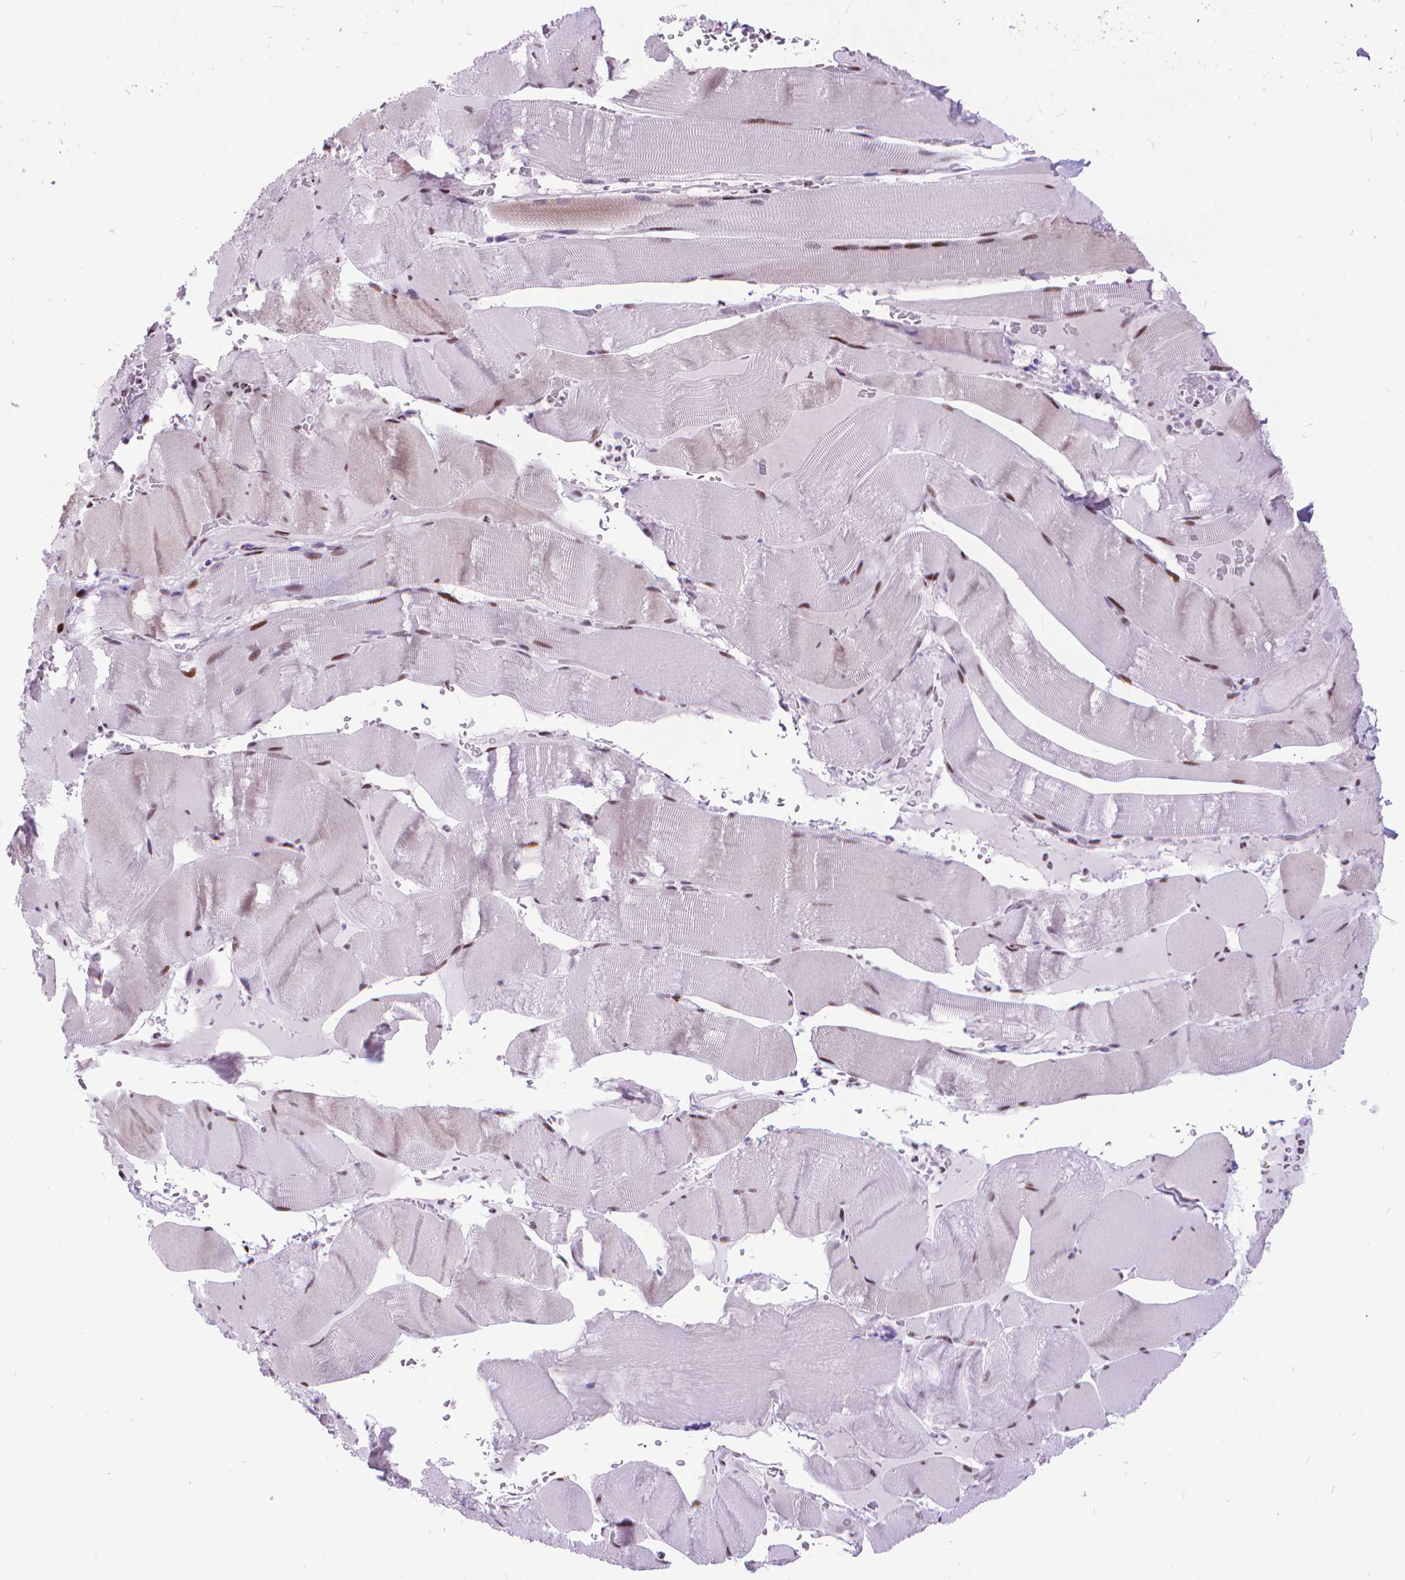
{"staining": {"intensity": "moderate", "quantity": "<25%", "location": "cytoplasmic/membranous,nuclear"}, "tissue": "skeletal muscle", "cell_type": "Myocytes", "image_type": "normal", "snomed": [{"axis": "morphology", "description": "Normal tissue, NOS"}, {"axis": "topography", "description": "Skeletal muscle"}], "caption": "This is a micrograph of immunohistochemistry (IHC) staining of benign skeletal muscle, which shows moderate positivity in the cytoplasmic/membranous,nuclear of myocytes.", "gene": "POLE4", "patient": {"sex": "male", "age": 56}}